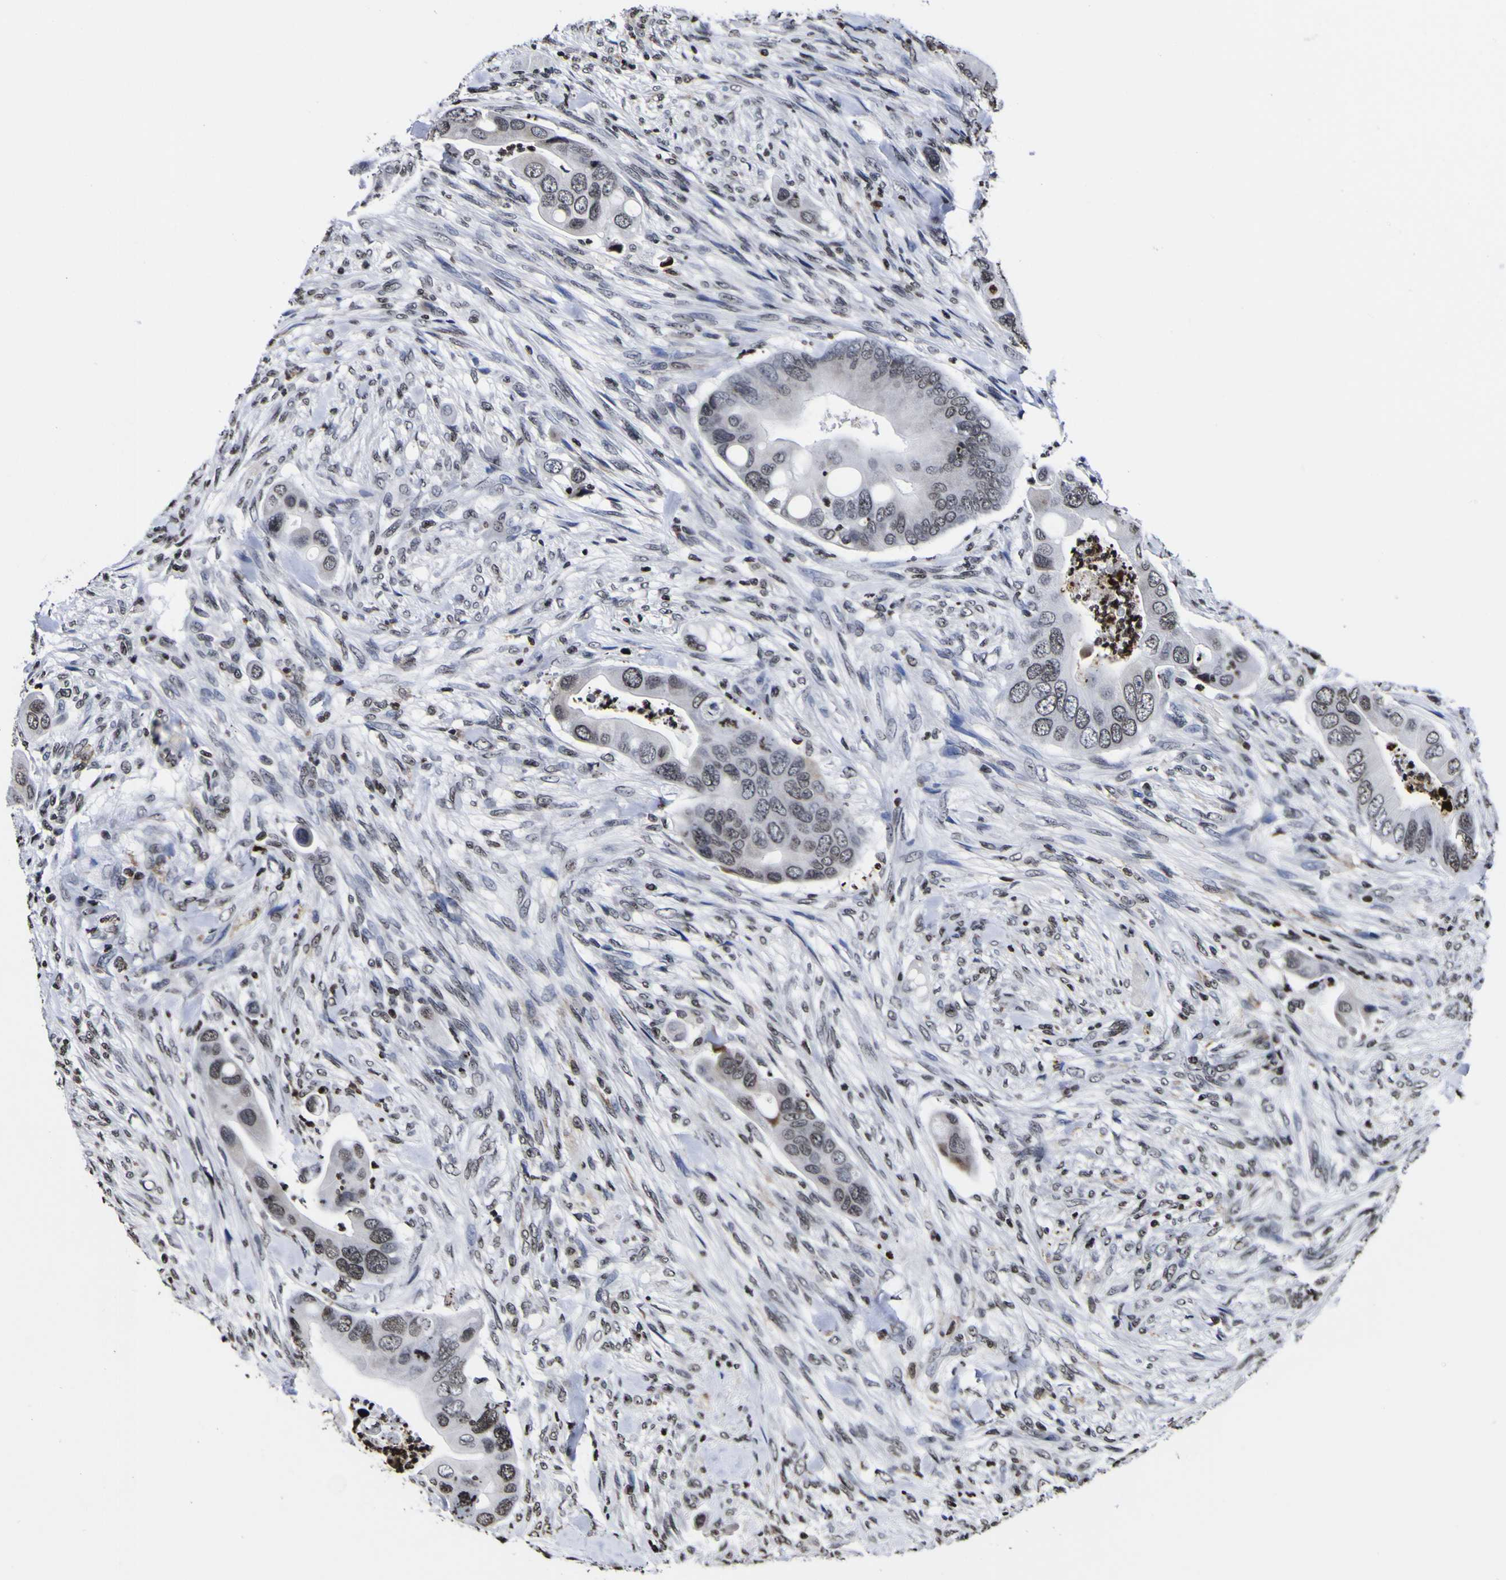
{"staining": {"intensity": "moderate", "quantity": "<25%", "location": "nuclear"}, "tissue": "colorectal cancer", "cell_type": "Tumor cells", "image_type": "cancer", "snomed": [{"axis": "morphology", "description": "Adenocarcinoma, NOS"}, {"axis": "topography", "description": "Rectum"}], "caption": "IHC staining of adenocarcinoma (colorectal), which shows low levels of moderate nuclear positivity in approximately <25% of tumor cells indicating moderate nuclear protein positivity. The staining was performed using DAB (brown) for protein detection and nuclei were counterstained in hematoxylin (blue).", "gene": "PIAS1", "patient": {"sex": "female", "age": 57}}